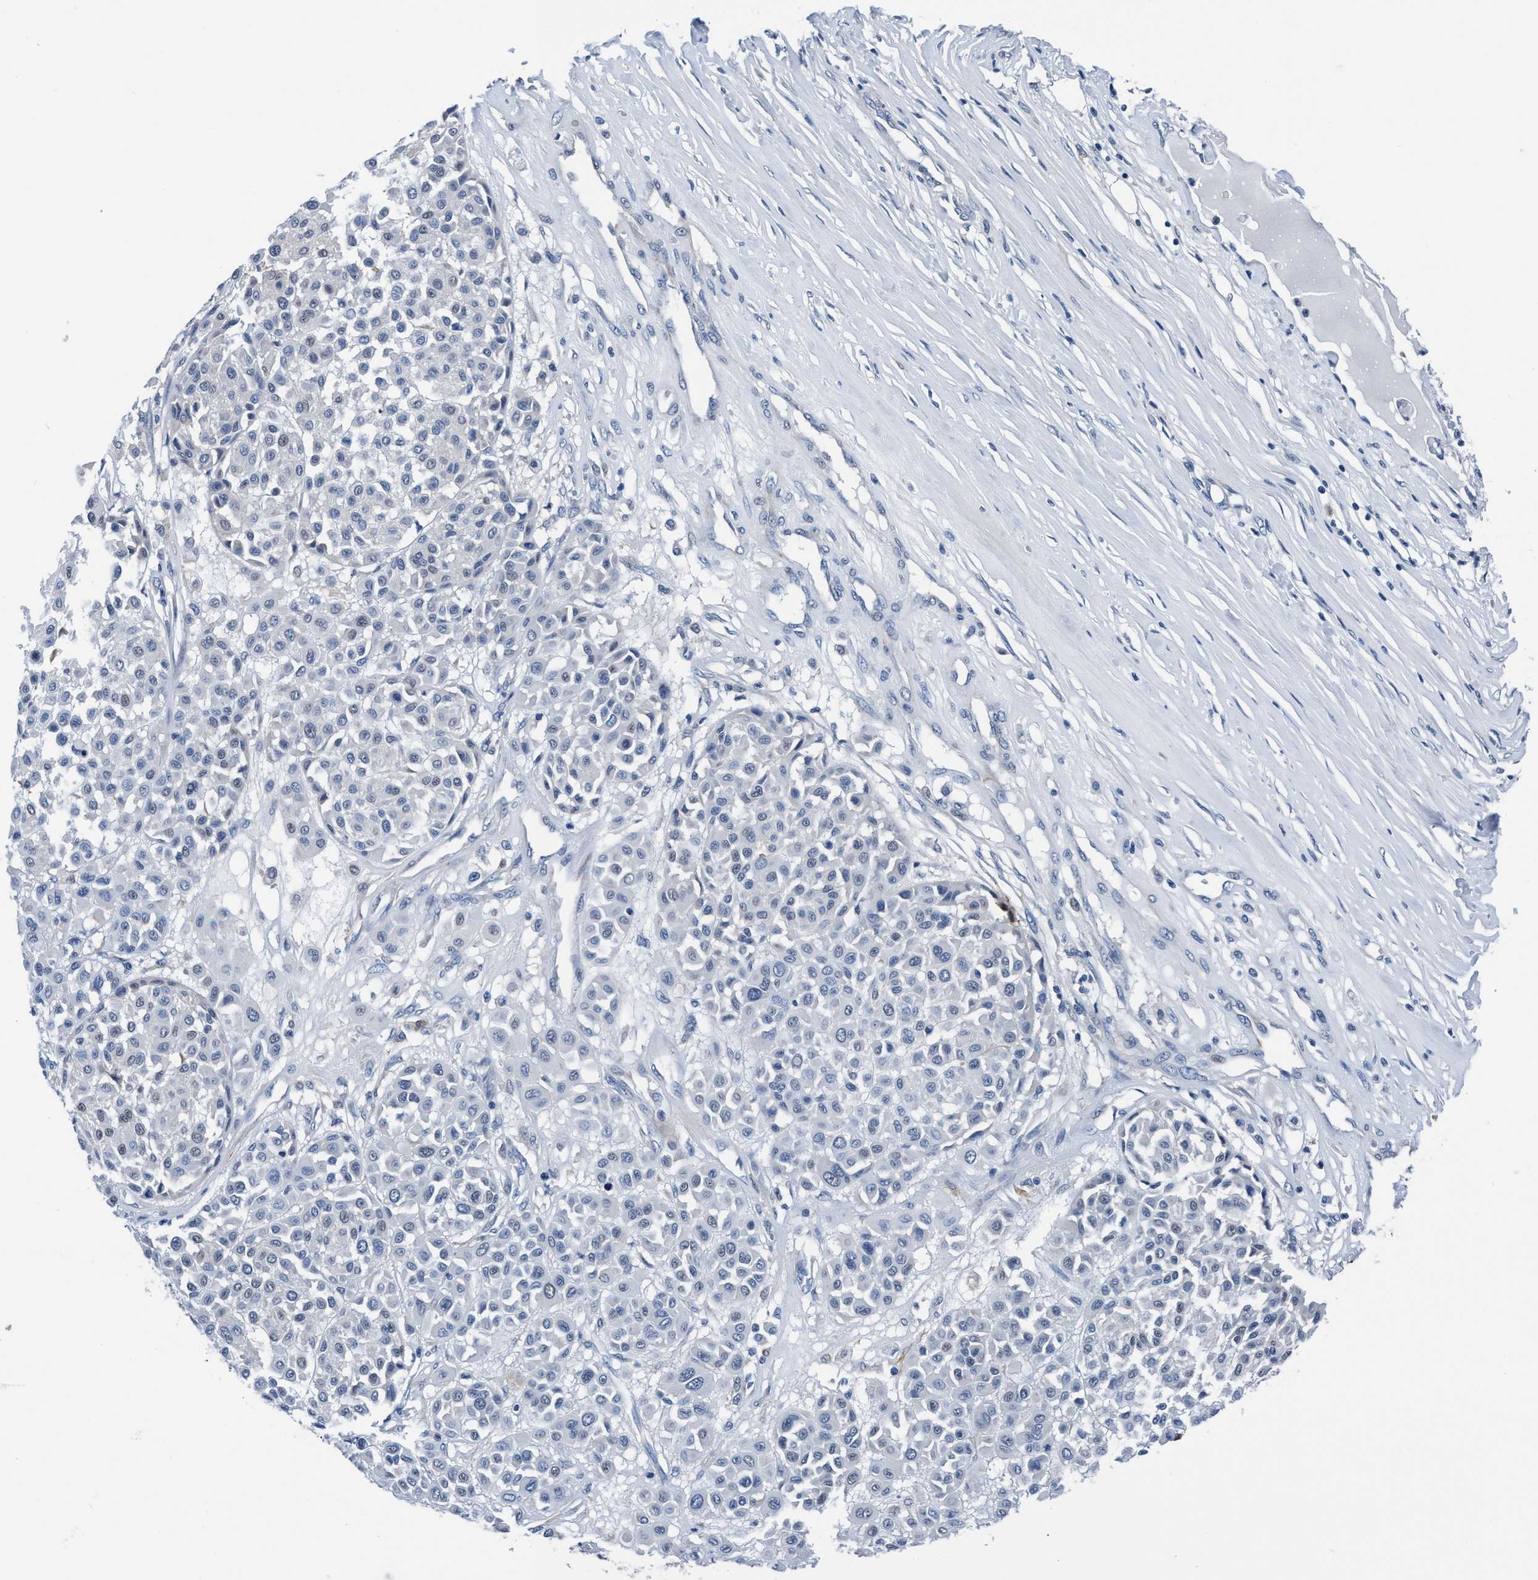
{"staining": {"intensity": "negative", "quantity": "none", "location": "none"}, "tissue": "melanoma", "cell_type": "Tumor cells", "image_type": "cancer", "snomed": [{"axis": "morphology", "description": "Malignant melanoma, Metastatic site"}, {"axis": "topography", "description": "Soft tissue"}], "caption": "Immunohistochemical staining of human melanoma demonstrates no significant expression in tumor cells. The staining was performed using DAB to visualize the protein expression in brown, while the nuclei were stained in blue with hematoxylin (Magnification: 20x).", "gene": "TMEM94", "patient": {"sex": "male", "age": 41}}